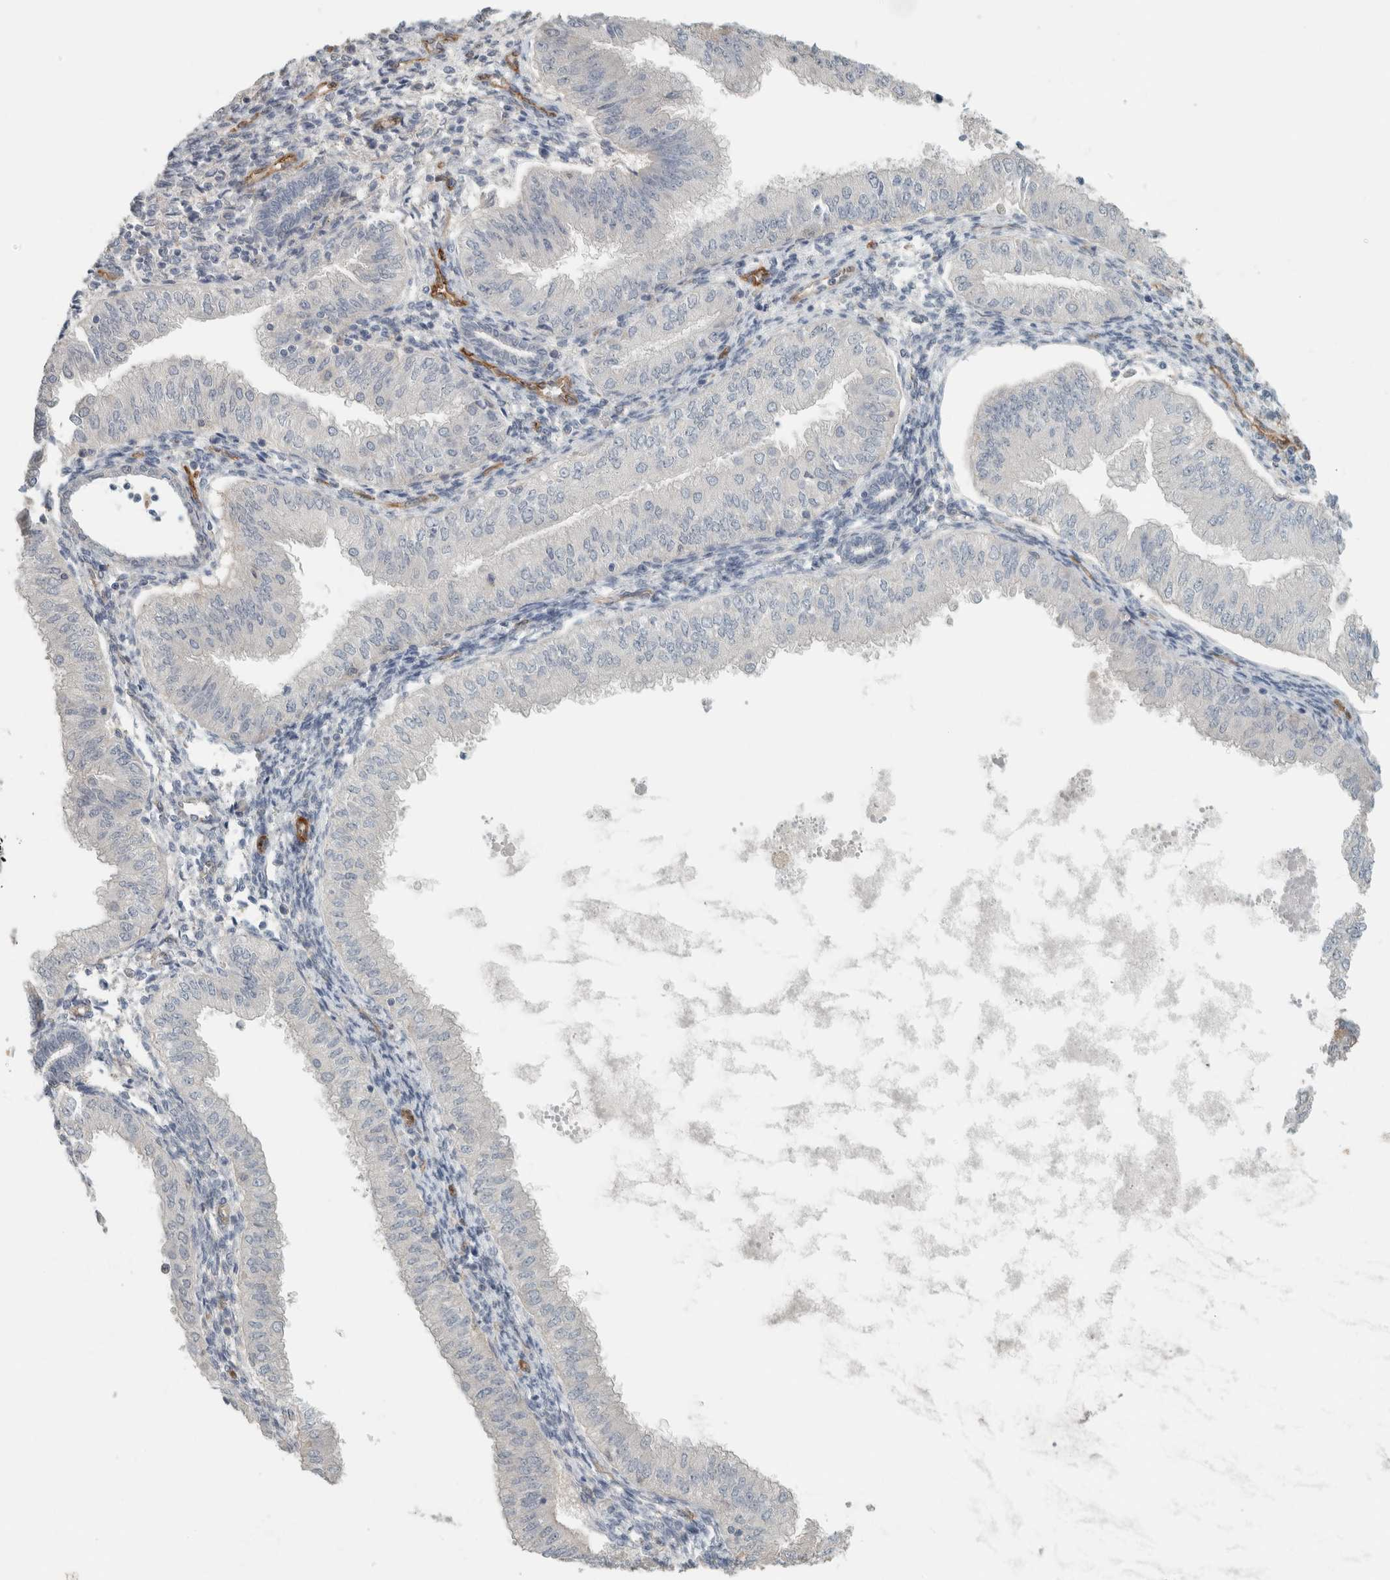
{"staining": {"intensity": "negative", "quantity": "none", "location": "none"}, "tissue": "endometrial cancer", "cell_type": "Tumor cells", "image_type": "cancer", "snomed": [{"axis": "morphology", "description": "Normal tissue, NOS"}, {"axis": "morphology", "description": "Adenocarcinoma, NOS"}, {"axis": "topography", "description": "Endometrium"}], "caption": "Tumor cells show no significant protein staining in endometrial cancer (adenocarcinoma).", "gene": "SCIN", "patient": {"sex": "female", "age": 53}}